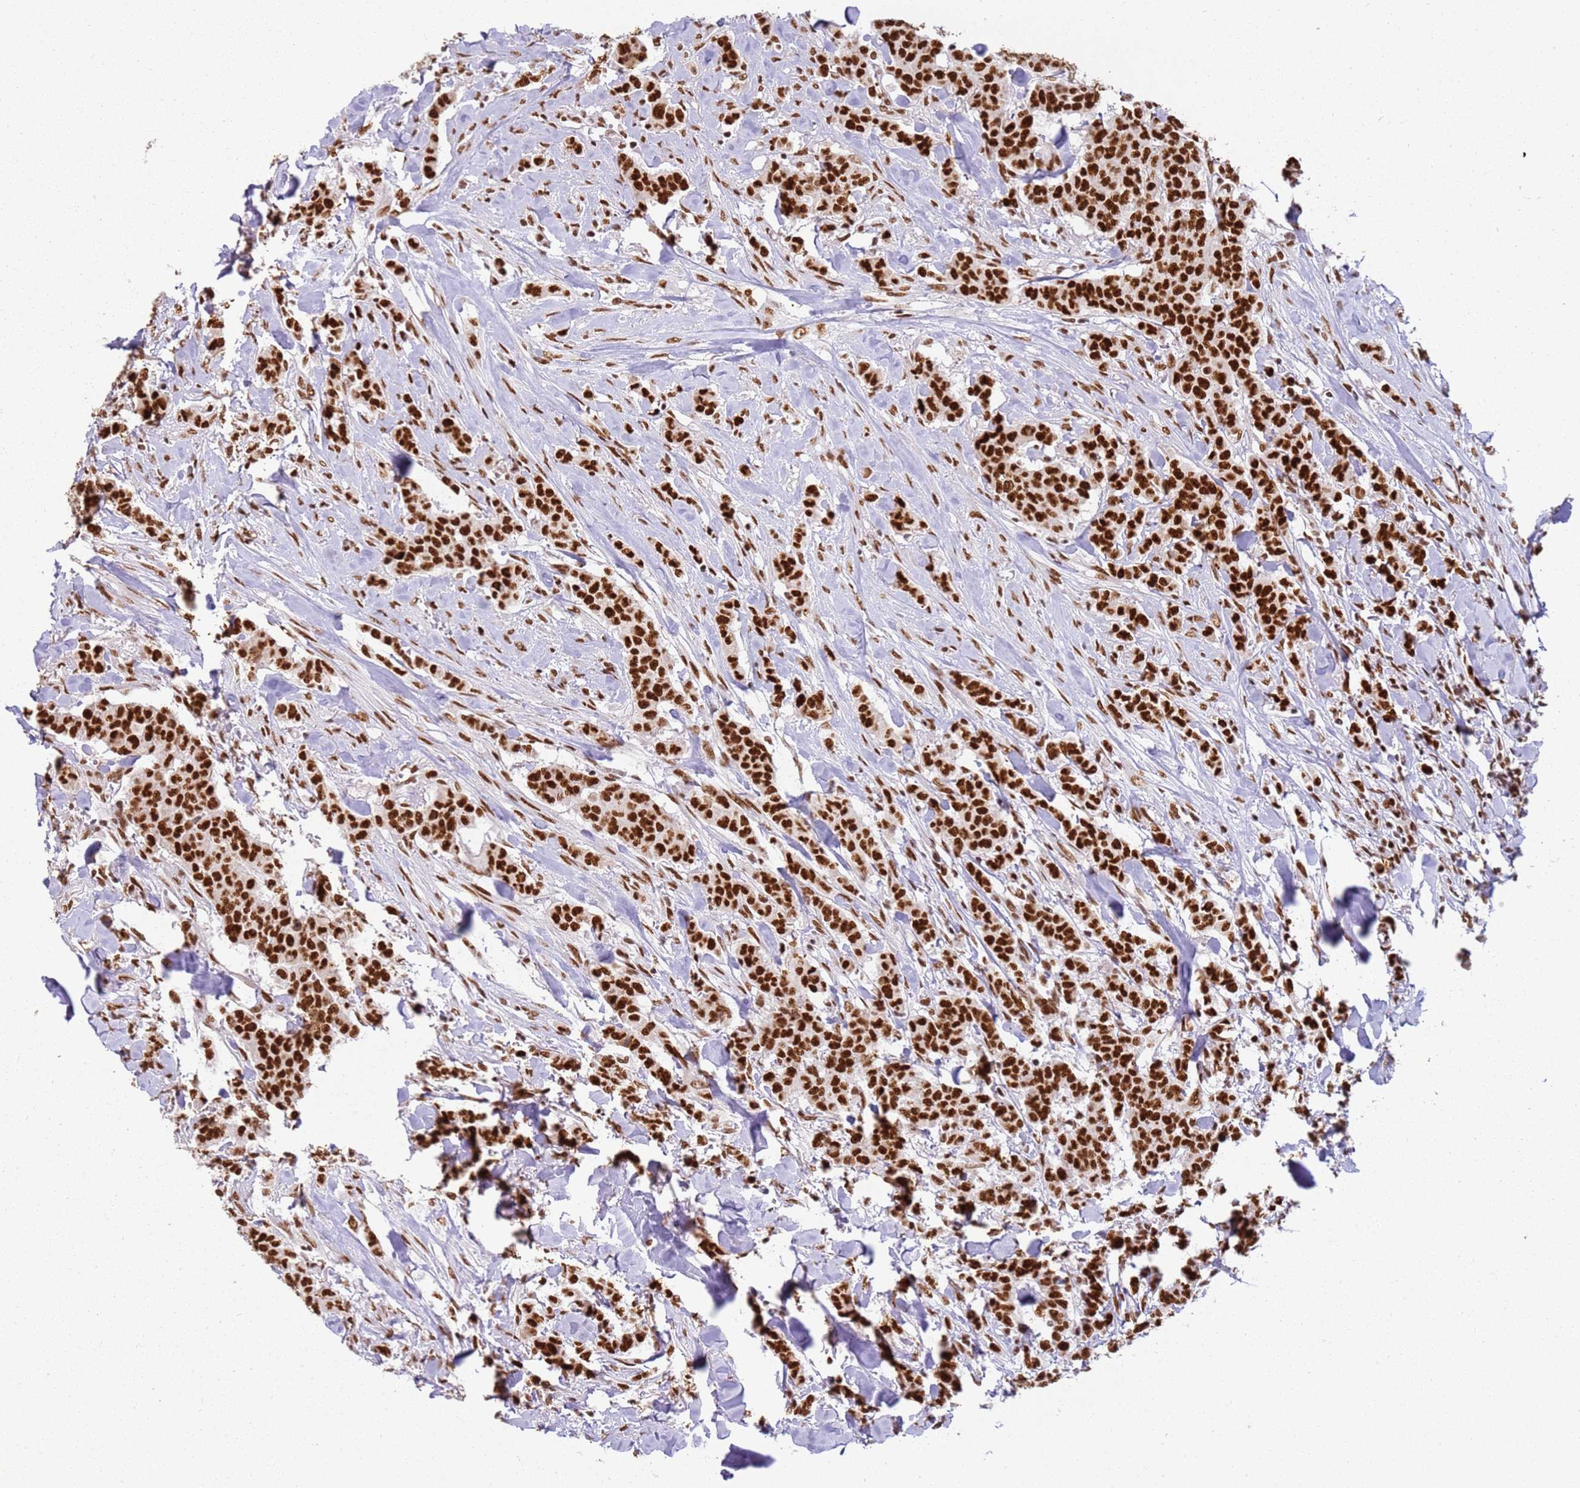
{"staining": {"intensity": "strong", "quantity": ">75%", "location": "nuclear"}, "tissue": "breast cancer", "cell_type": "Tumor cells", "image_type": "cancer", "snomed": [{"axis": "morphology", "description": "Duct carcinoma"}, {"axis": "topography", "description": "Breast"}], "caption": "IHC image of neoplastic tissue: infiltrating ductal carcinoma (breast) stained using immunohistochemistry (IHC) displays high levels of strong protein expression localized specifically in the nuclear of tumor cells, appearing as a nuclear brown color.", "gene": "TENT4A", "patient": {"sex": "female", "age": 40}}